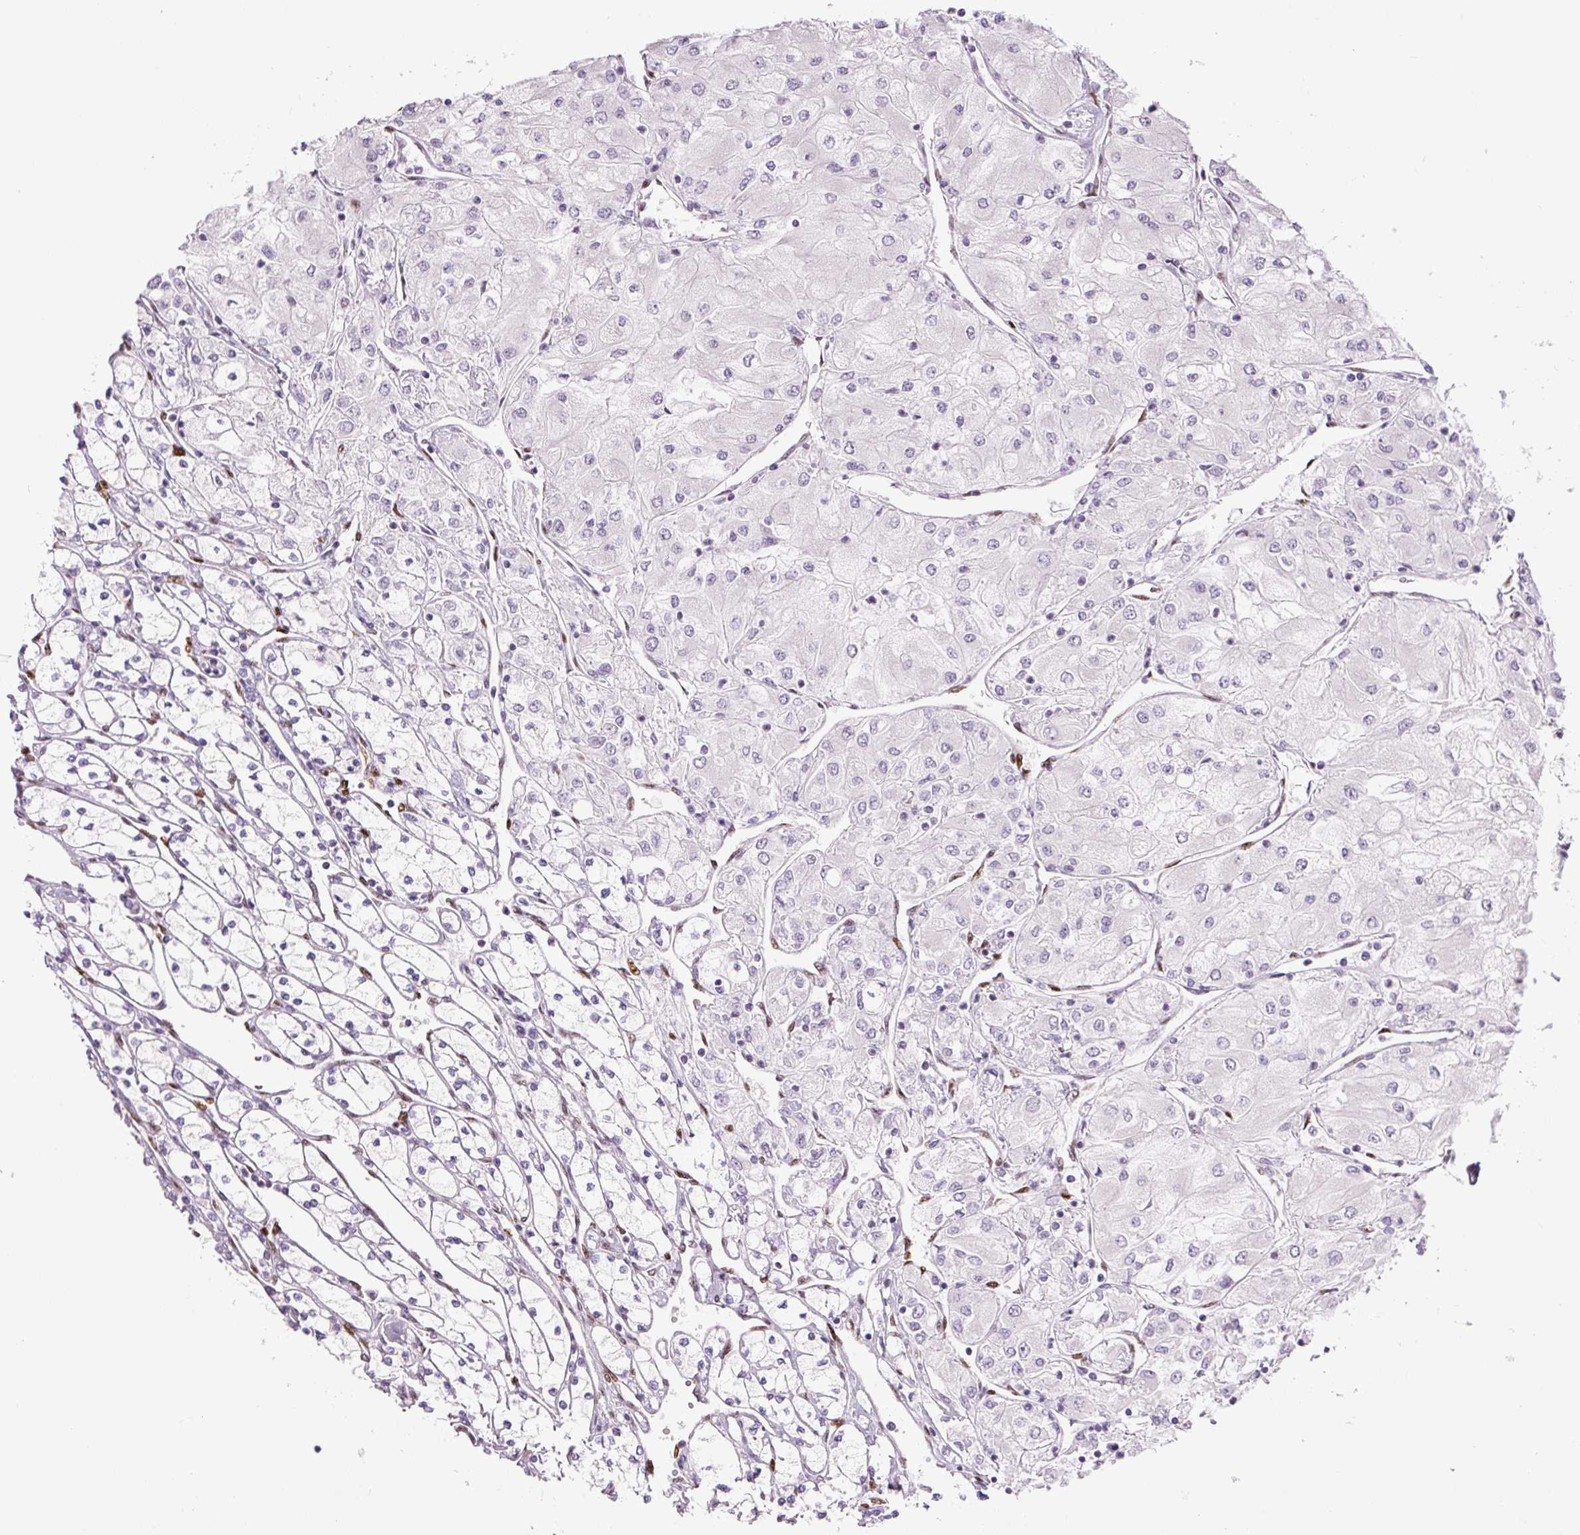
{"staining": {"intensity": "negative", "quantity": "none", "location": "none"}, "tissue": "renal cancer", "cell_type": "Tumor cells", "image_type": "cancer", "snomed": [{"axis": "morphology", "description": "Adenocarcinoma, NOS"}, {"axis": "topography", "description": "Kidney"}], "caption": "IHC of renal cancer reveals no staining in tumor cells. (Immunohistochemistry, brightfield microscopy, high magnification).", "gene": "ZEB1", "patient": {"sex": "male", "age": 80}}